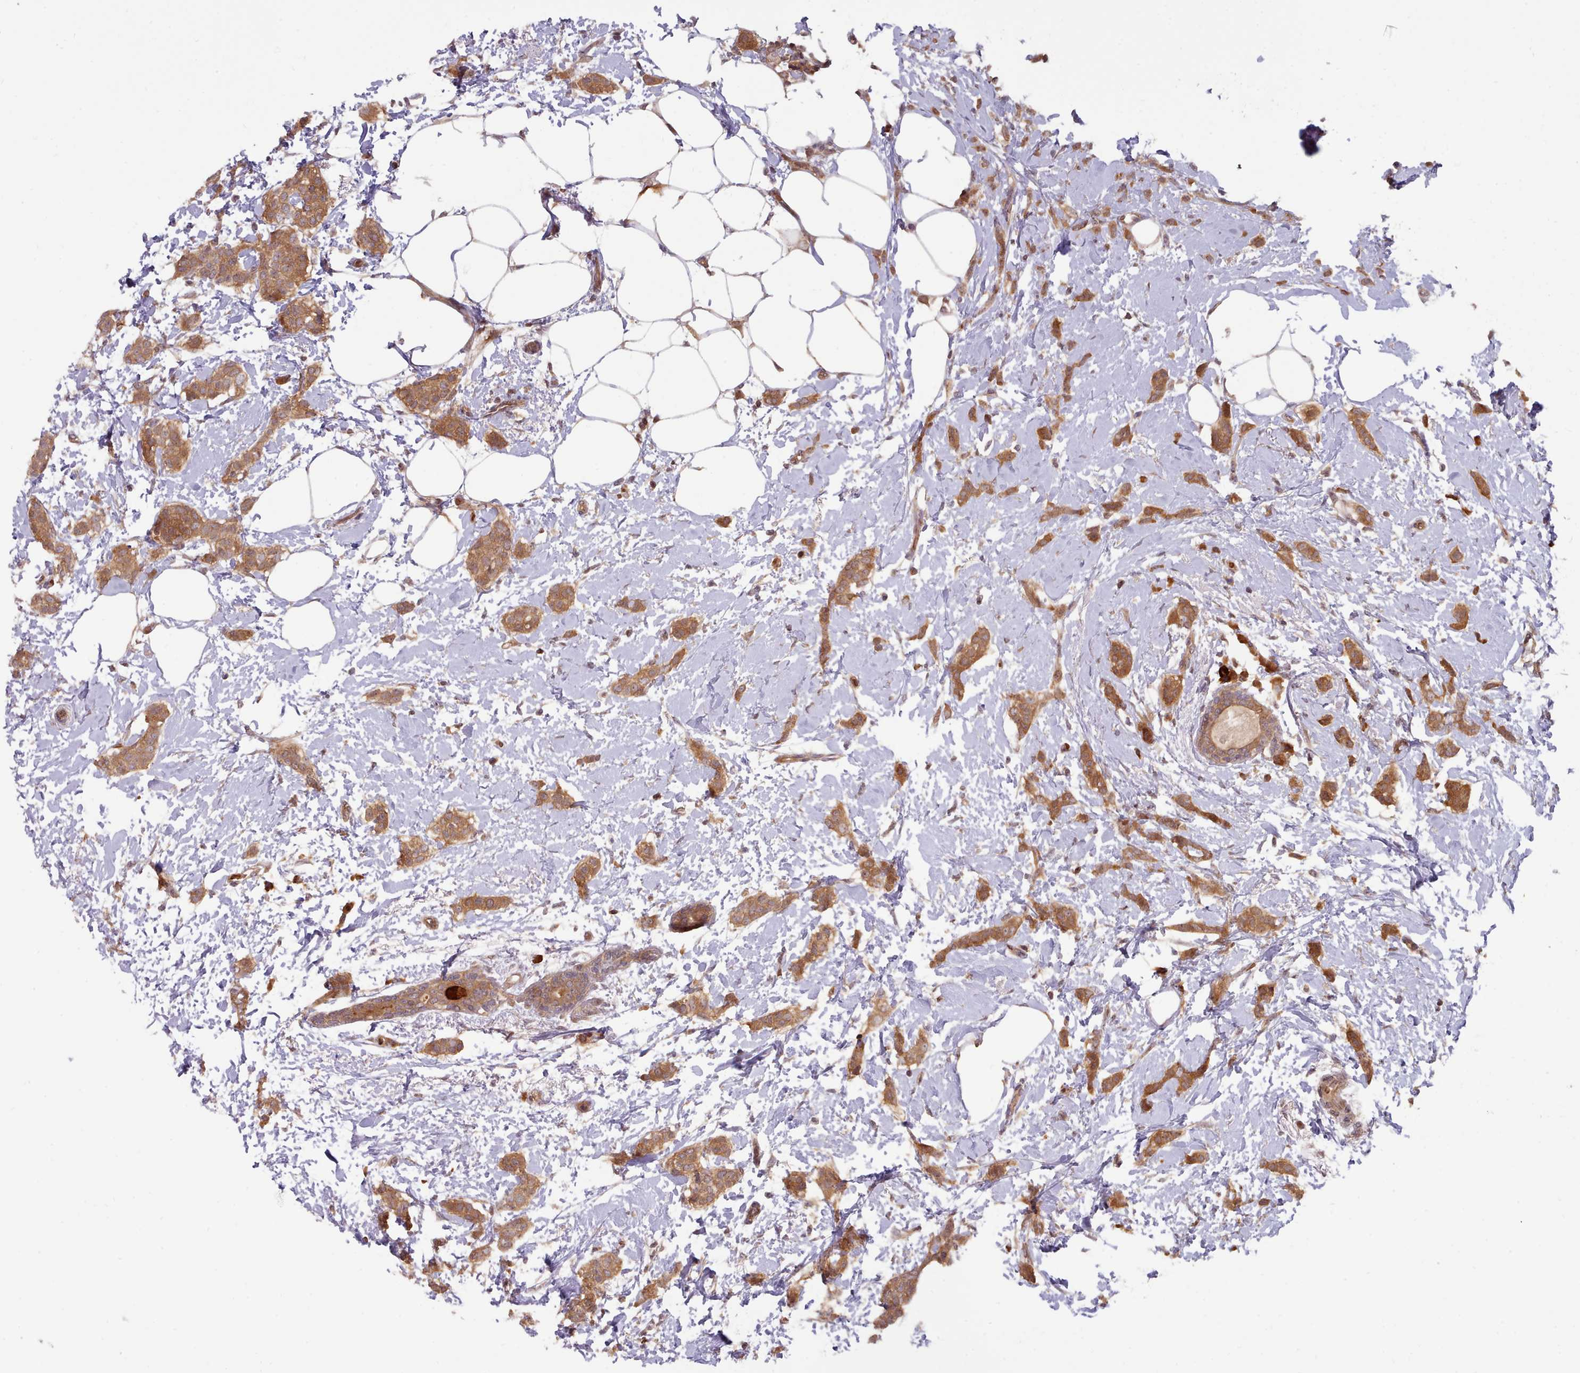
{"staining": {"intensity": "moderate", "quantity": ">75%", "location": "cytoplasmic/membranous"}, "tissue": "breast cancer", "cell_type": "Tumor cells", "image_type": "cancer", "snomed": [{"axis": "morphology", "description": "Duct carcinoma"}, {"axis": "topography", "description": "Breast"}], "caption": "Protein staining of breast infiltrating ductal carcinoma tissue reveals moderate cytoplasmic/membranous positivity in approximately >75% of tumor cells. (Brightfield microscopy of DAB IHC at high magnification).", "gene": "UBE2G1", "patient": {"sex": "female", "age": 72}}